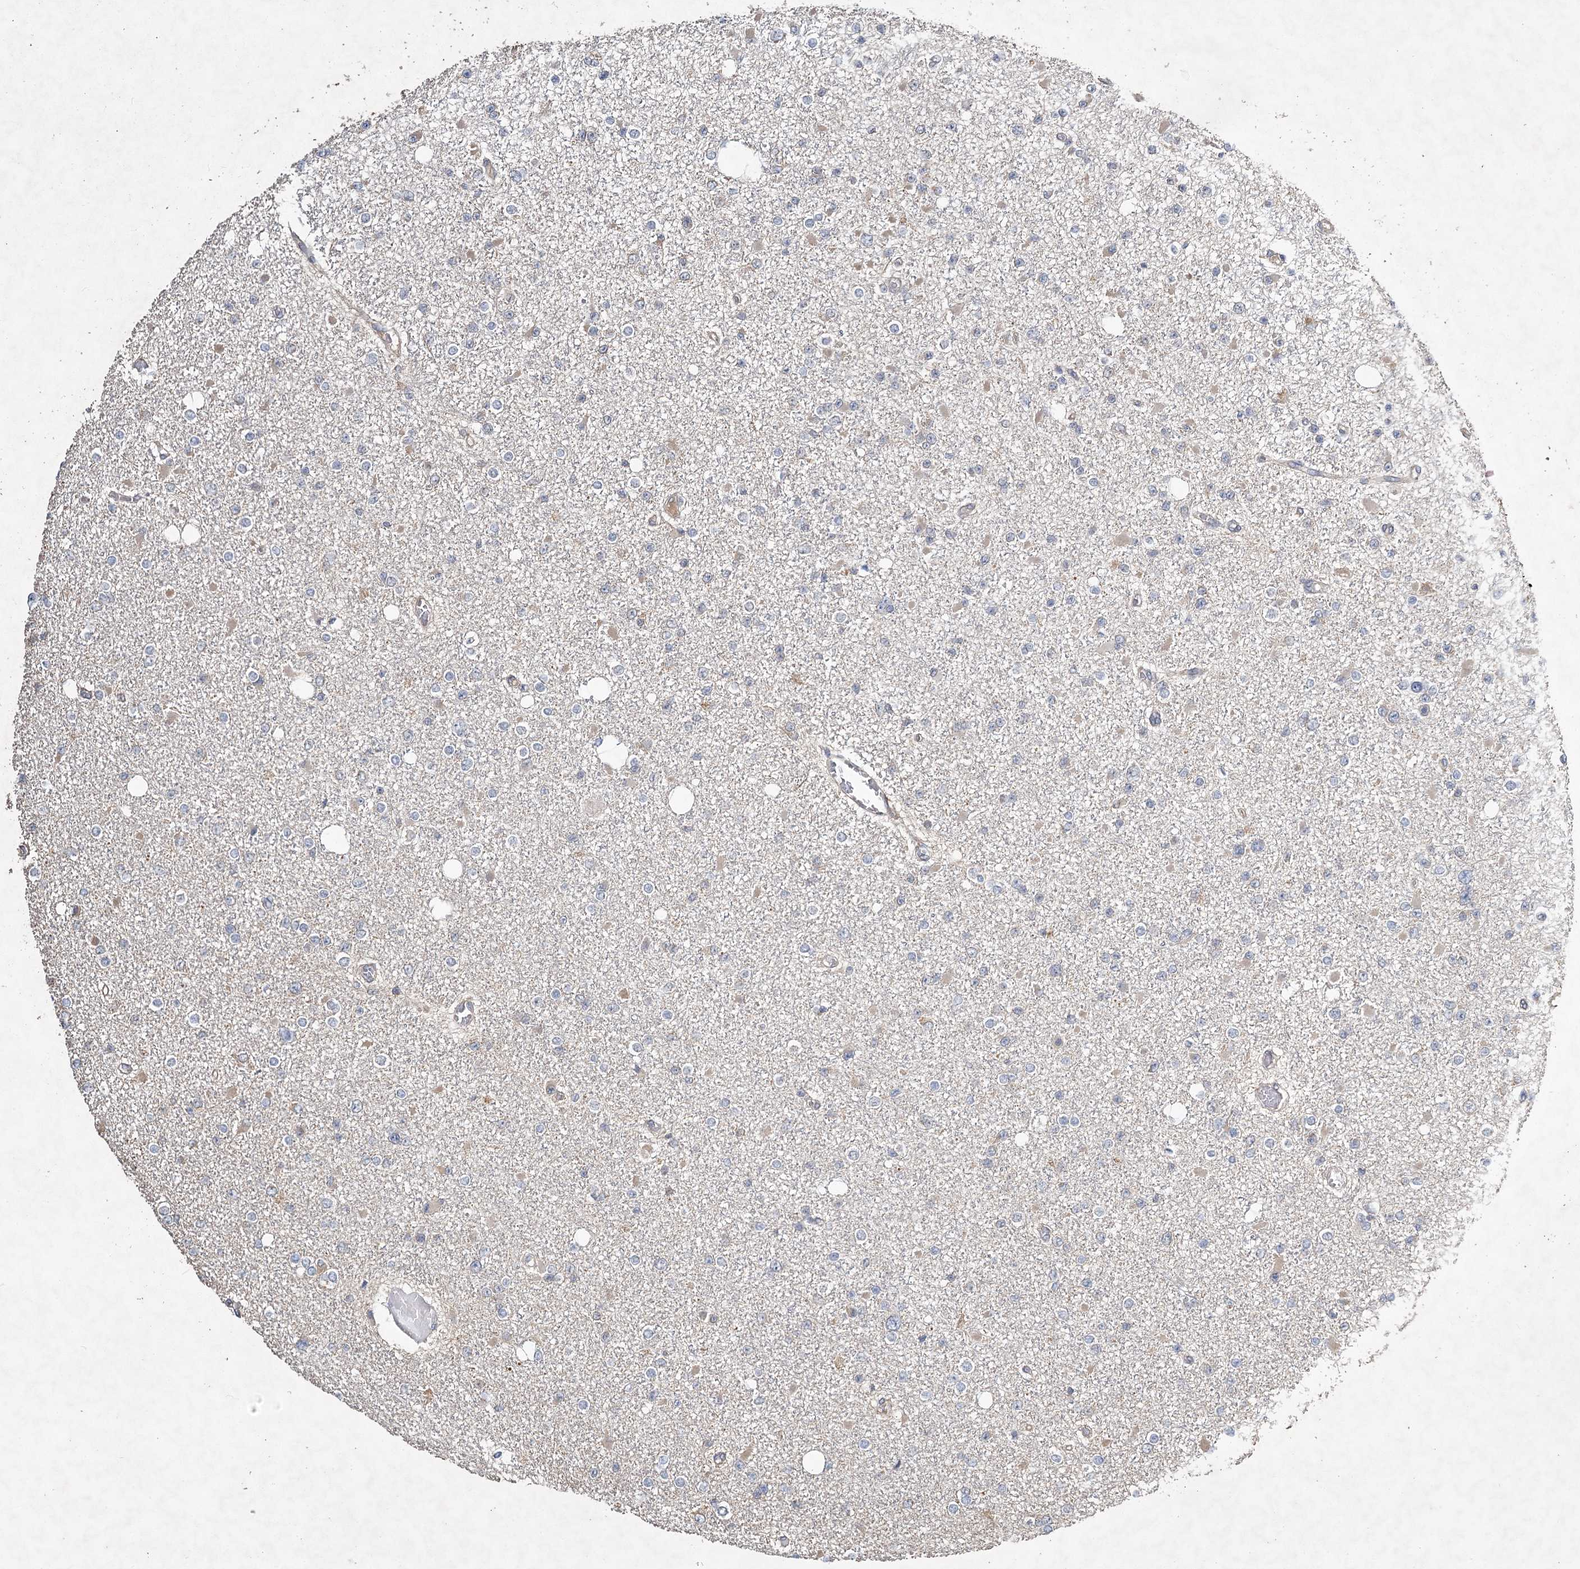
{"staining": {"intensity": "negative", "quantity": "none", "location": "none"}, "tissue": "glioma", "cell_type": "Tumor cells", "image_type": "cancer", "snomed": [{"axis": "morphology", "description": "Glioma, malignant, Low grade"}, {"axis": "topography", "description": "Brain"}], "caption": "The histopathology image reveals no significant positivity in tumor cells of malignant glioma (low-grade).", "gene": "NOPCHAP1", "patient": {"sex": "female", "age": 22}}